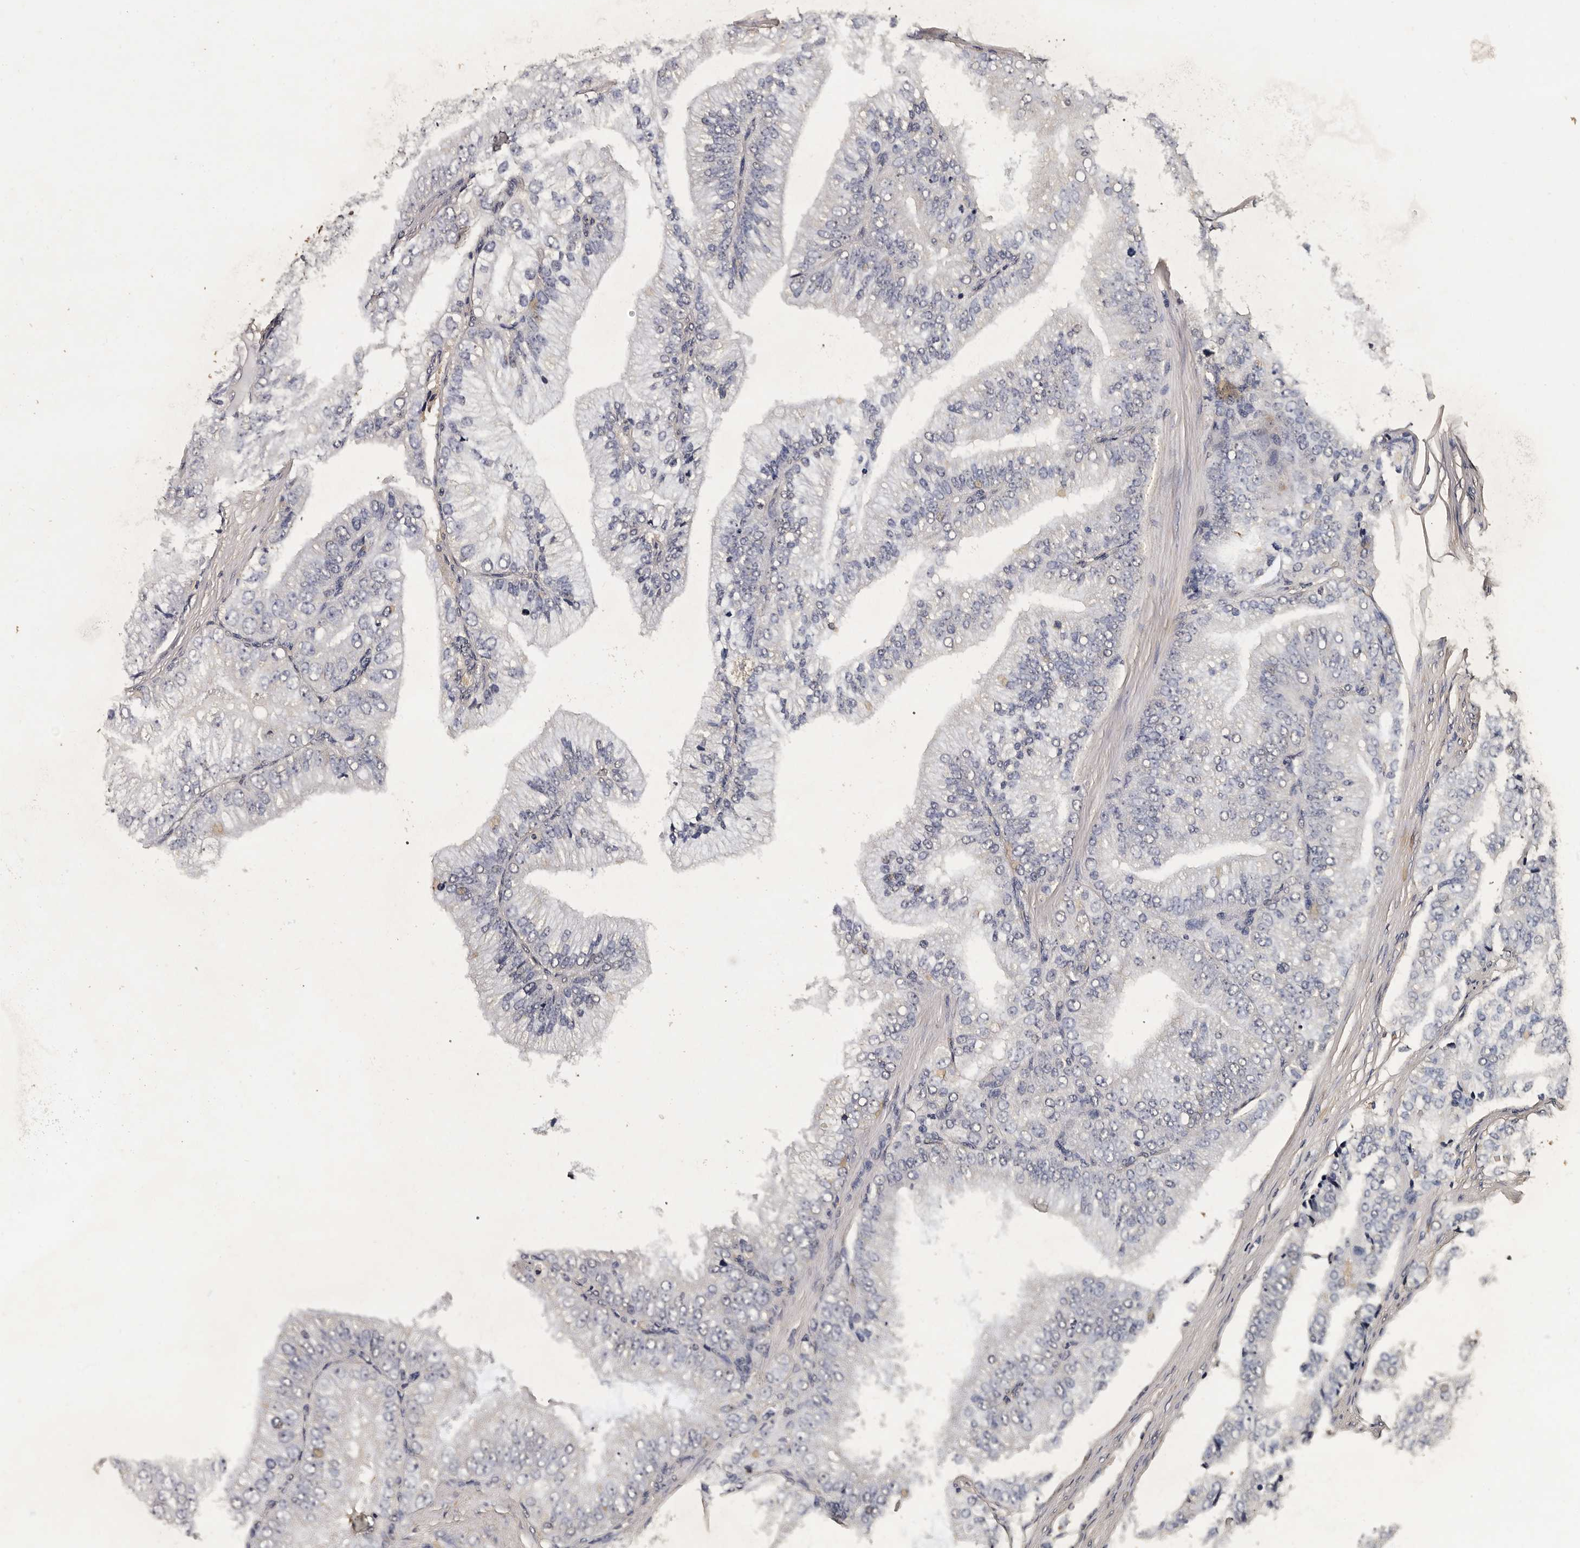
{"staining": {"intensity": "negative", "quantity": "none", "location": "none"}, "tissue": "prostate cancer", "cell_type": "Tumor cells", "image_type": "cancer", "snomed": [{"axis": "morphology", "description": "Adenocarcinoma, High grade"}, {"axis": "topography", "description": "Prostate"}], "caption": "High power microscopy micrograph of an IHC photomicrograph of prostate high-grade adenocarcinoma, revealing no significant staining in tumor cells.", "gene": "PARS2", "patient": {"sex": "male", "age": 58}}